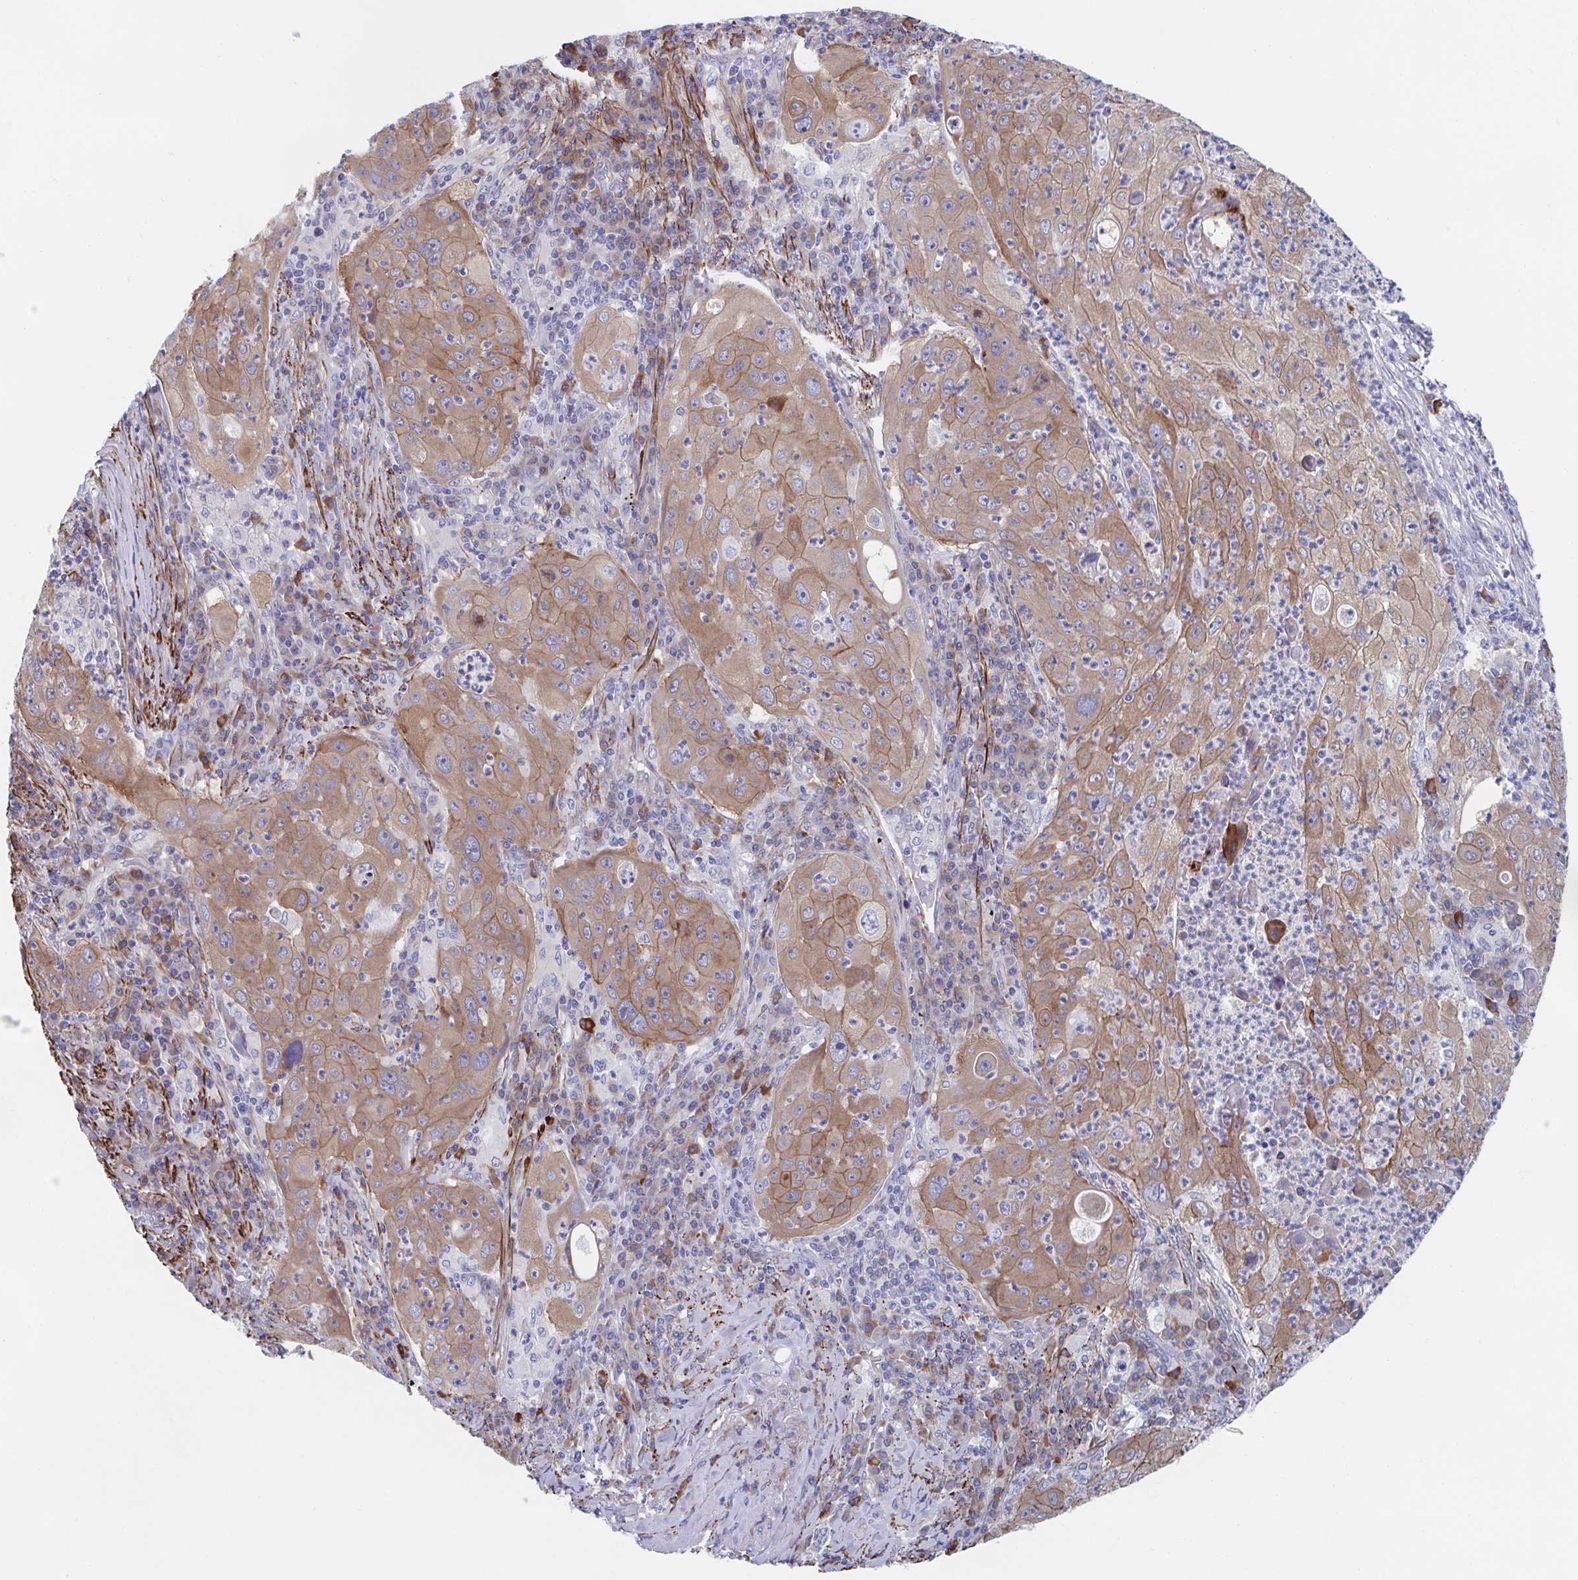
{"staining": {"intensity": "moderate", "quantity": ">75%", "location": "cytoplasmic/membranous"}, "tissue": "lung cancer", "cell_type": "Tumor cells", "image_type": "cancer", "snomed": [{"axis": "morphology", "description": "Squamous cell carcinoma, NOS"}, {"axis": "topography", "description": "Lung"}], "caption": "This is an image of IHC staining of lung squamous cell carcinoma, which shows moderate expression in the cytoplasmic/membranous of tumor cells.", "gene": "KLC3", "patient": {"sex": "female", "age": 59}}